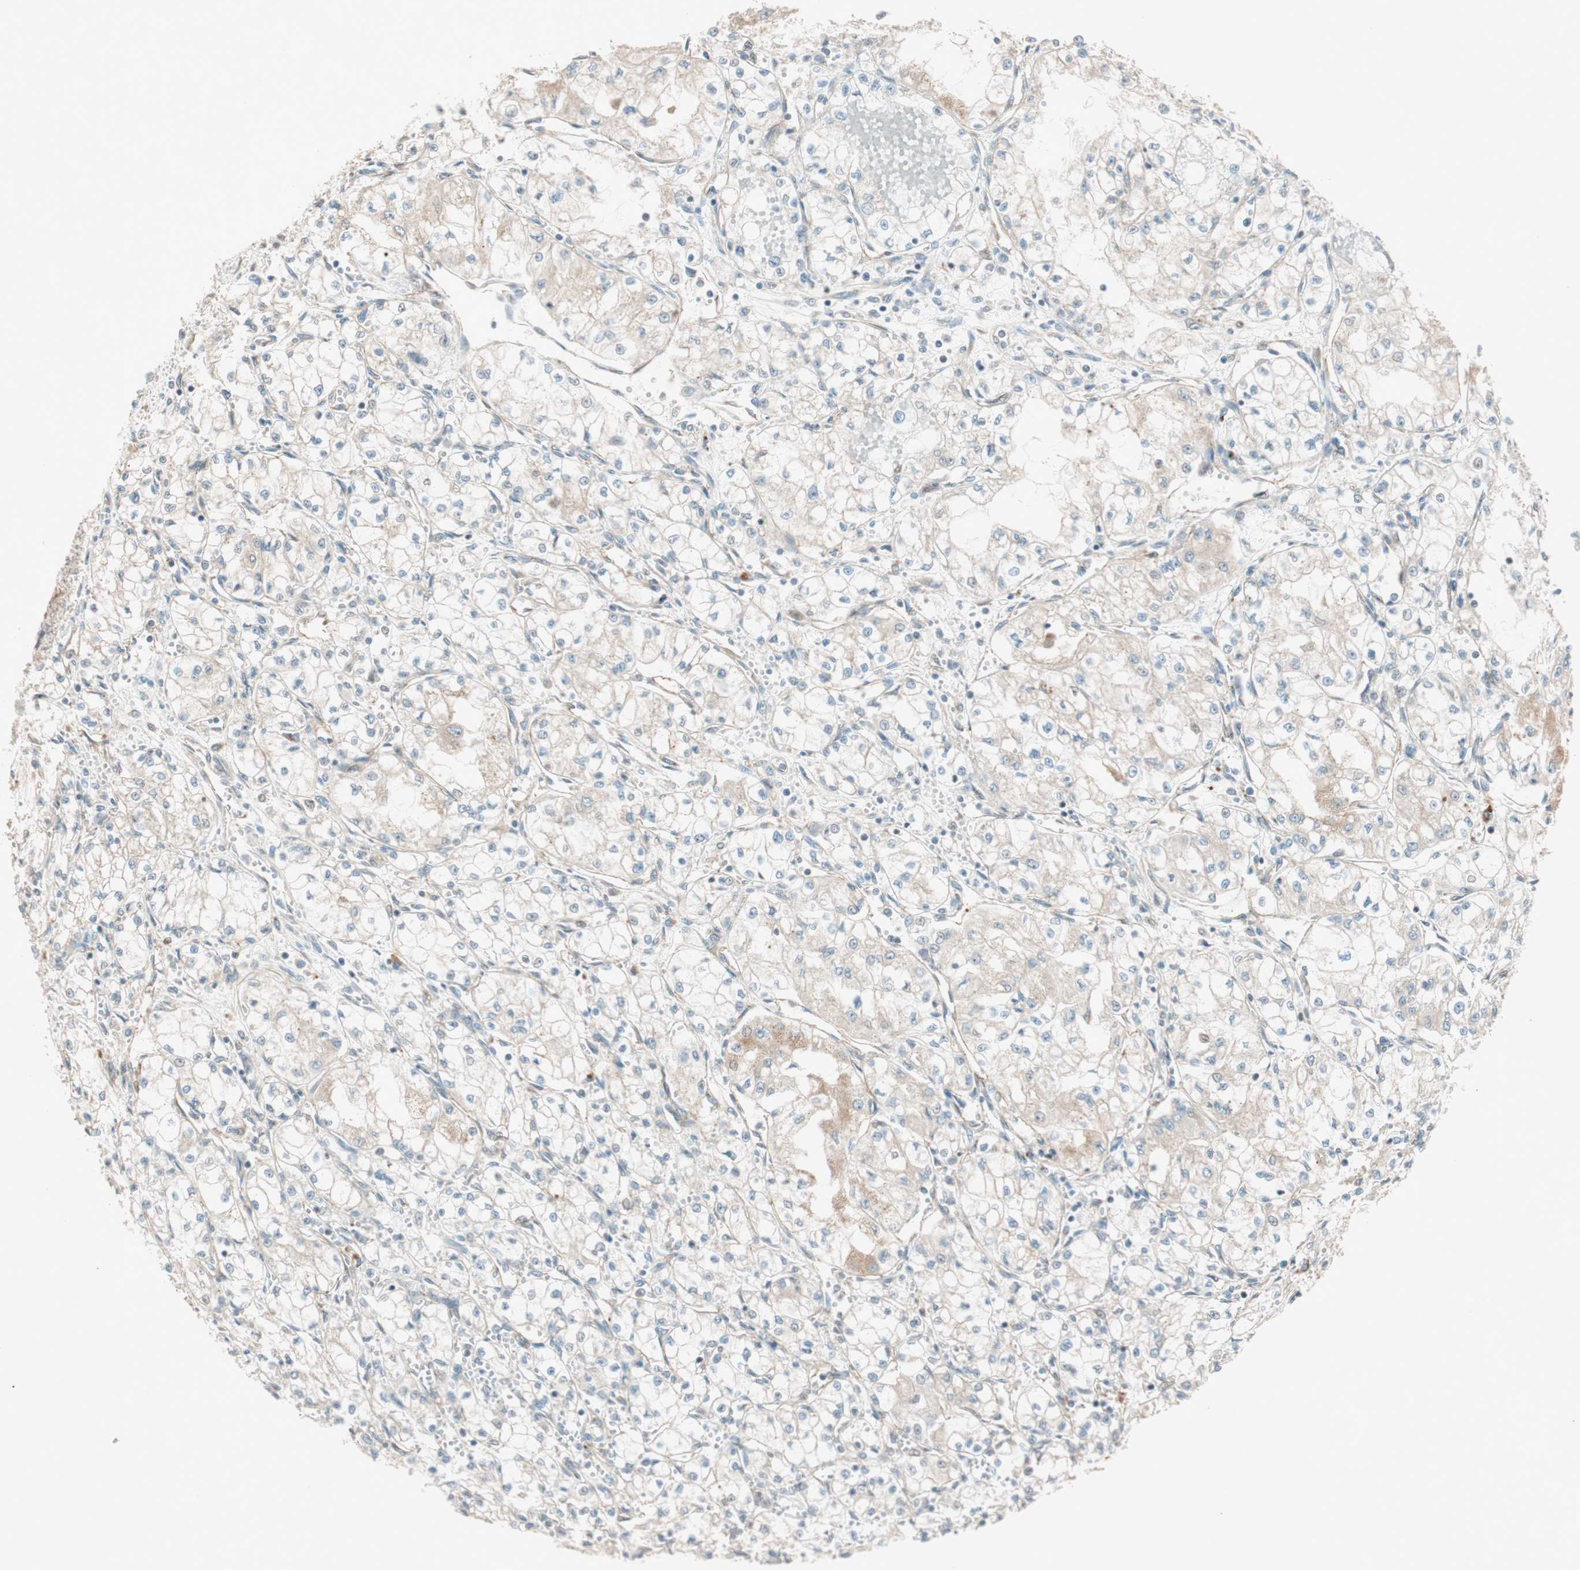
{"staining": {"intensity": "weak", "quantity": "<25%", "location": "cytoplasmic/membranous"}, "tissue": "renal cancer", "cell_type": "Tumor cells", "image_type": "cancer", "snomed": [{"axis": "morphology", "description": "Normal tissue, NOS"}, {"axis": "morphology", "description": "Adenocarcinoma, NOS"}, {"axis": "topography", "description": "Kidney"}], "caption": "DAB (3,3'-diaminobenzidine) immunohistochemical staining of human adenocarcinoma (renal) reveals no significant expression in tumor cells.", "gene": "EPHA6", "patient": {"sex": "male", "age": 59}}